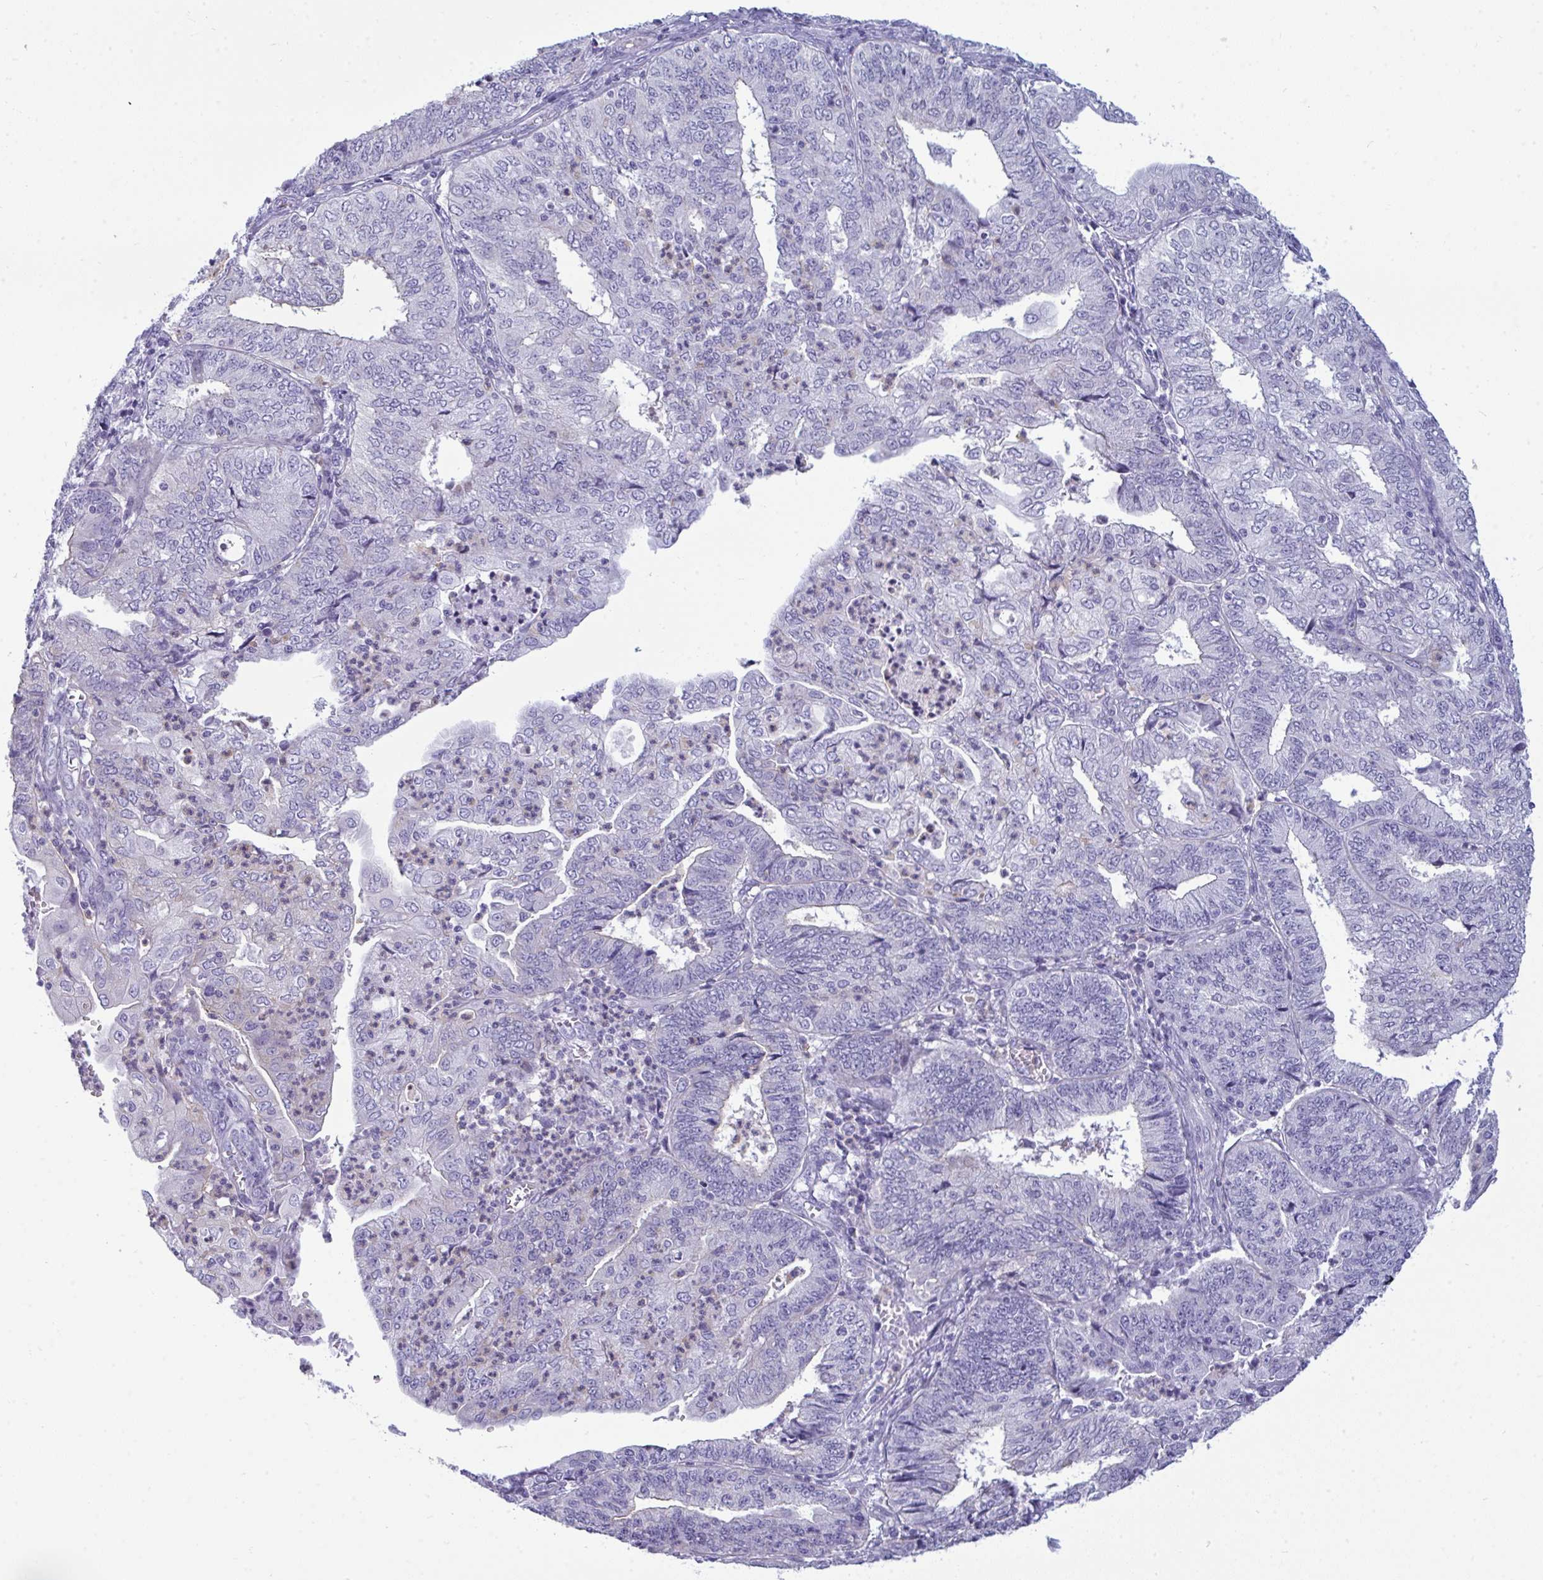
{"staining": {"intensity": "negative", "quantity": "none", "location": "none"}, "tissue": "endometrial cancer", "cell_type": "Tumor cells", "image_type": "cancer", "snomed": [{"axis": "morphology", "description": "Adenocarcinoma, NOS"}, {"axis": "topography", "description": "Endometrium"}], "caption": "Tumor cells are negative for protein expression in human adenocarcinoma (endometrial).", "gene": "MYH10", "patient": {"sex": "female", "age": 56}}